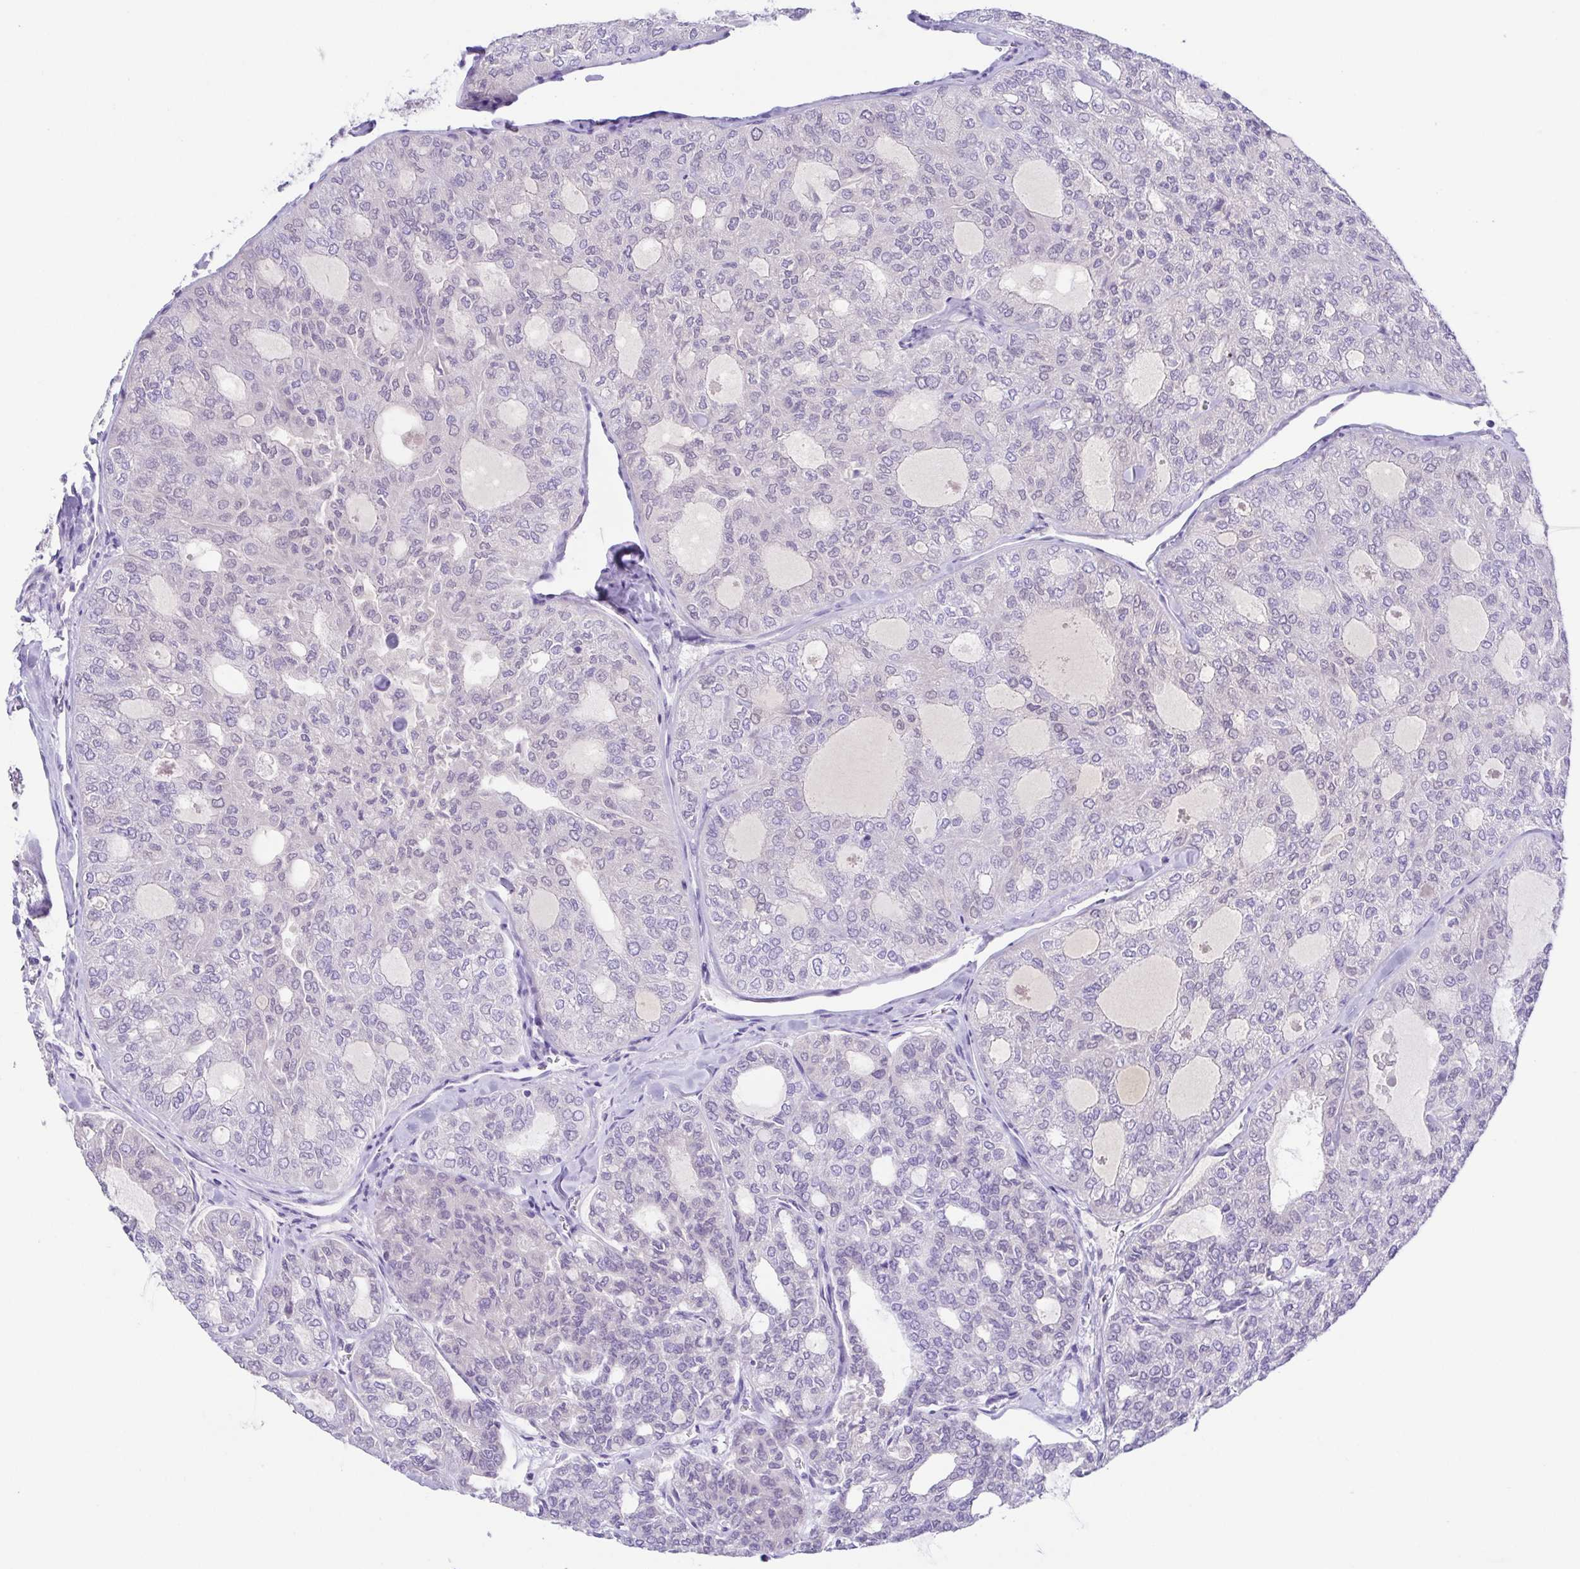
{"staining": {"intensity": "negative", "quantity": "none", "location": "none"}, "tissue": "thyroid cancer", "cell_type": "Tumor cells", "image_type": "cancer", "snomed": [{"axis": "morphology", "description": "Follicular adenoma carcinoma, NOS"}, {"axis": "topography", "description": "Thyroid gland"}], "caption": "This photomicrograph is of thyroid follicular adenoma carcinoma stained with immunohistochemistry (IHC) to label a protein in brown with the nuclei are counter-stained blue. There is no staining in tumor cells. The staining was performed using DAB (3,3'-diaminobenzidine) to visualize the protein expression in brown, while the nuclei were stained in blue with hematoxylin (Magnification: 20x).", "gene": "A1BG", "patient": {"sex": "male", "age": 75}}